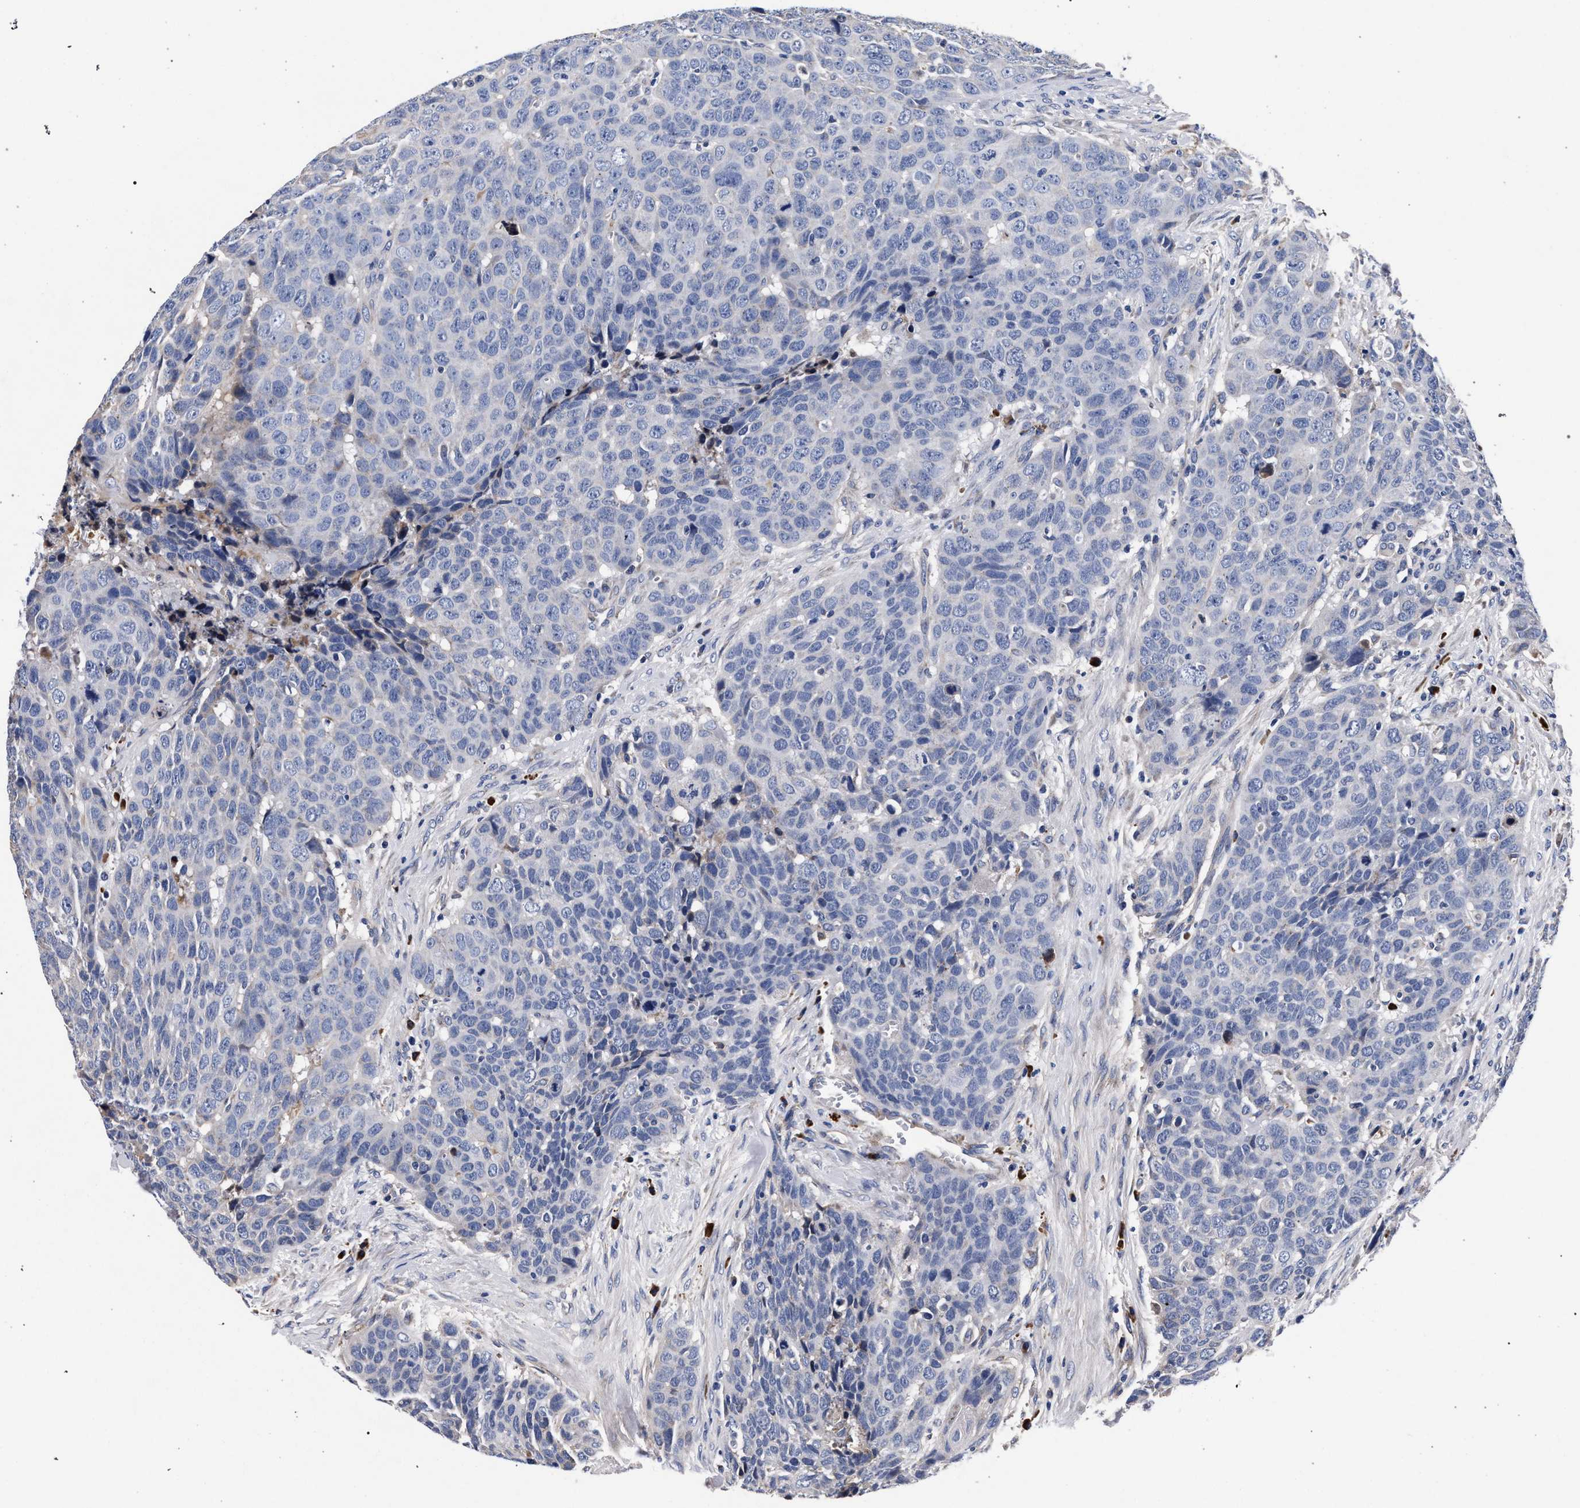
{"staining": {"intensity": "negative", "quantity": "none", "location": "none"}, "tissue": "head and neck cancer", "cell_type": "Tumor cells", "image_type": "cancer", "snomed": [{"axis": "morphology", "description": "Squamous cell carcinoma, NOS"}, {"axis": "topography", "description": "Head-Neck"}], "caption": "An image of human squamous cell carcinoma (head and neck) is negative for staining in tumor cells.", "gene": "ACOX1", "patient": {"sex": "male", "age": 66}}